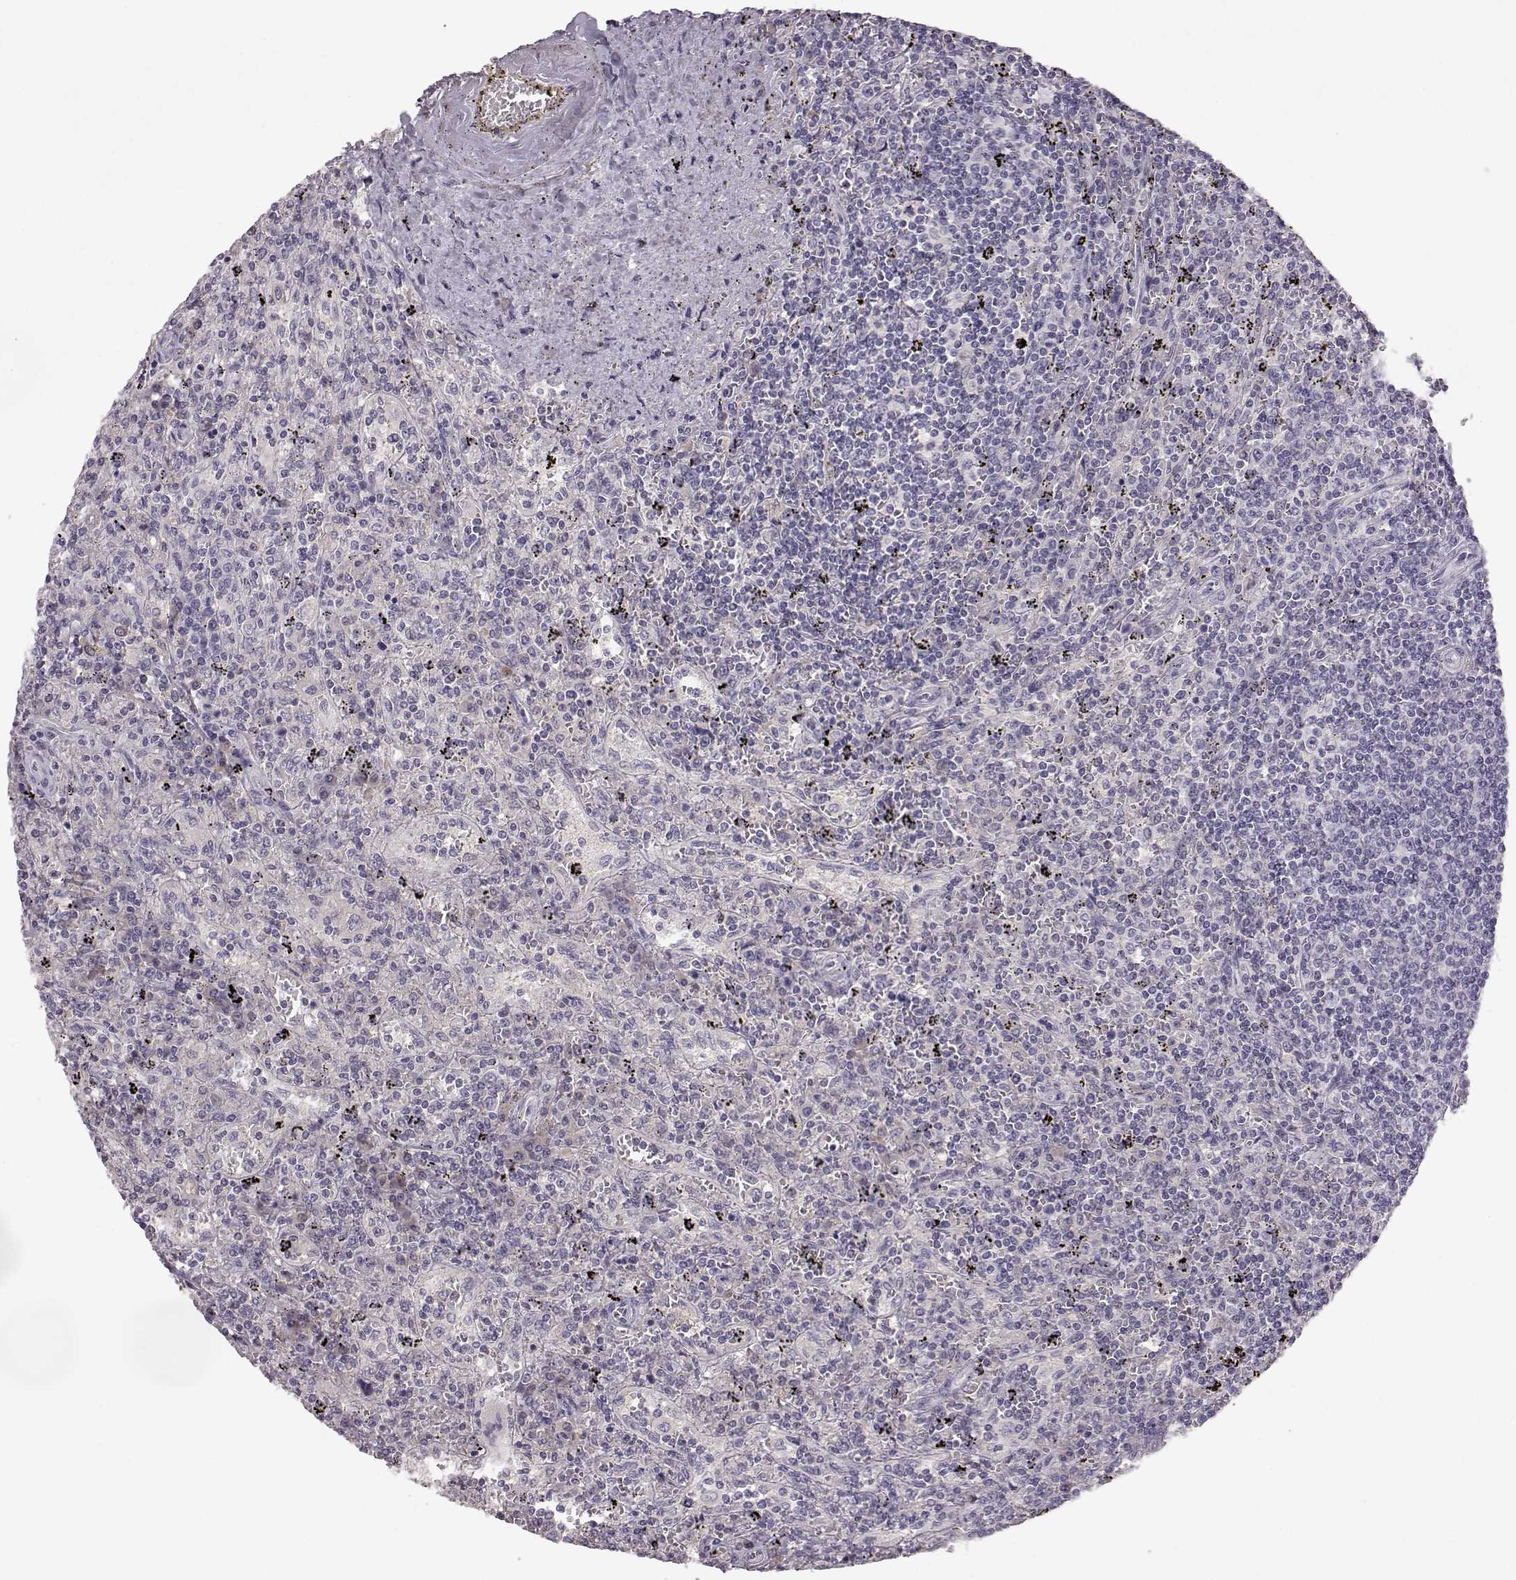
{"staining": {"intensity": "negative", "quantity": "none", "location": "none"}, "tissue": "lymphoma", "cell_type": "Tumor cells", "image_type": "cancer", "snomed": [{"axis": "morphology", "description": "Malignant lymphoma, non-Hodgkin's type, Low grade"}, {"axis": "topography", "description": "Spleen"}], "caption": "There is no significant expression in tumor cells of low-grade malignant lymphoma, non-Hodgkin's type.", "gene": "SPAG17", "patient": {"sex": "male", "age": 62}}